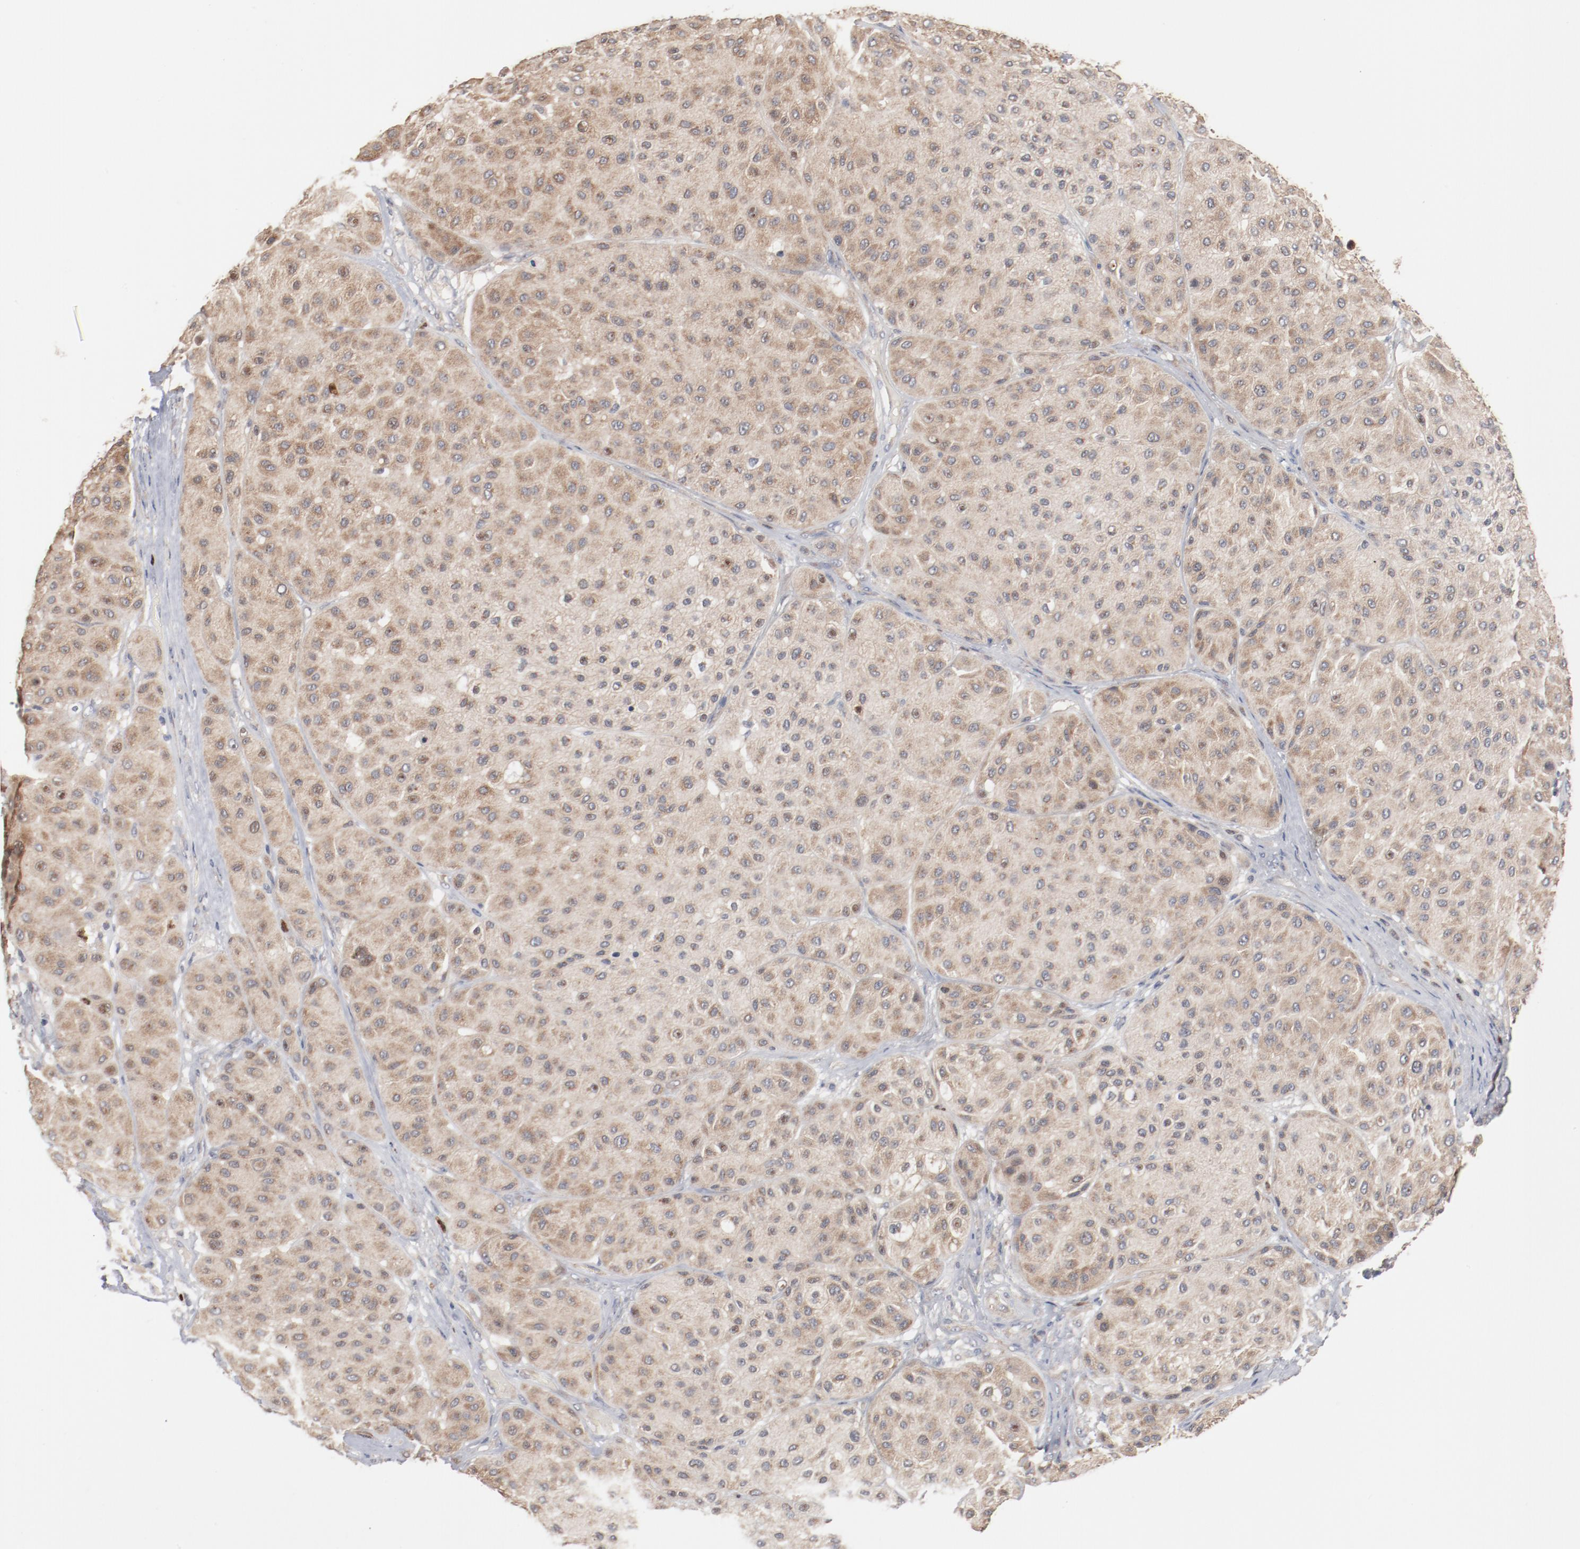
{"staining": {"intensity": "weak", "quantity": ">75%", "location": "cytoplasmic/membranous"}, "tissue": "melanoma", "cell_type": "Tumor cells", "image_type": "cancer", "snomed": [{"axis": "morphology", "description": "Normal tissue, NOS"}, {"axis": "morphology", "description": "Malignant melanoma, Metastatic site"}, {"axis": "topography", "description": "Skin"}], "caption": "Human malignant melanoma (metastatic site) stained with a protein marker demonstrates weak staining in tumor cells.", "gene": "RNASE11", "patient": {"sex": "male", "age": 41}}